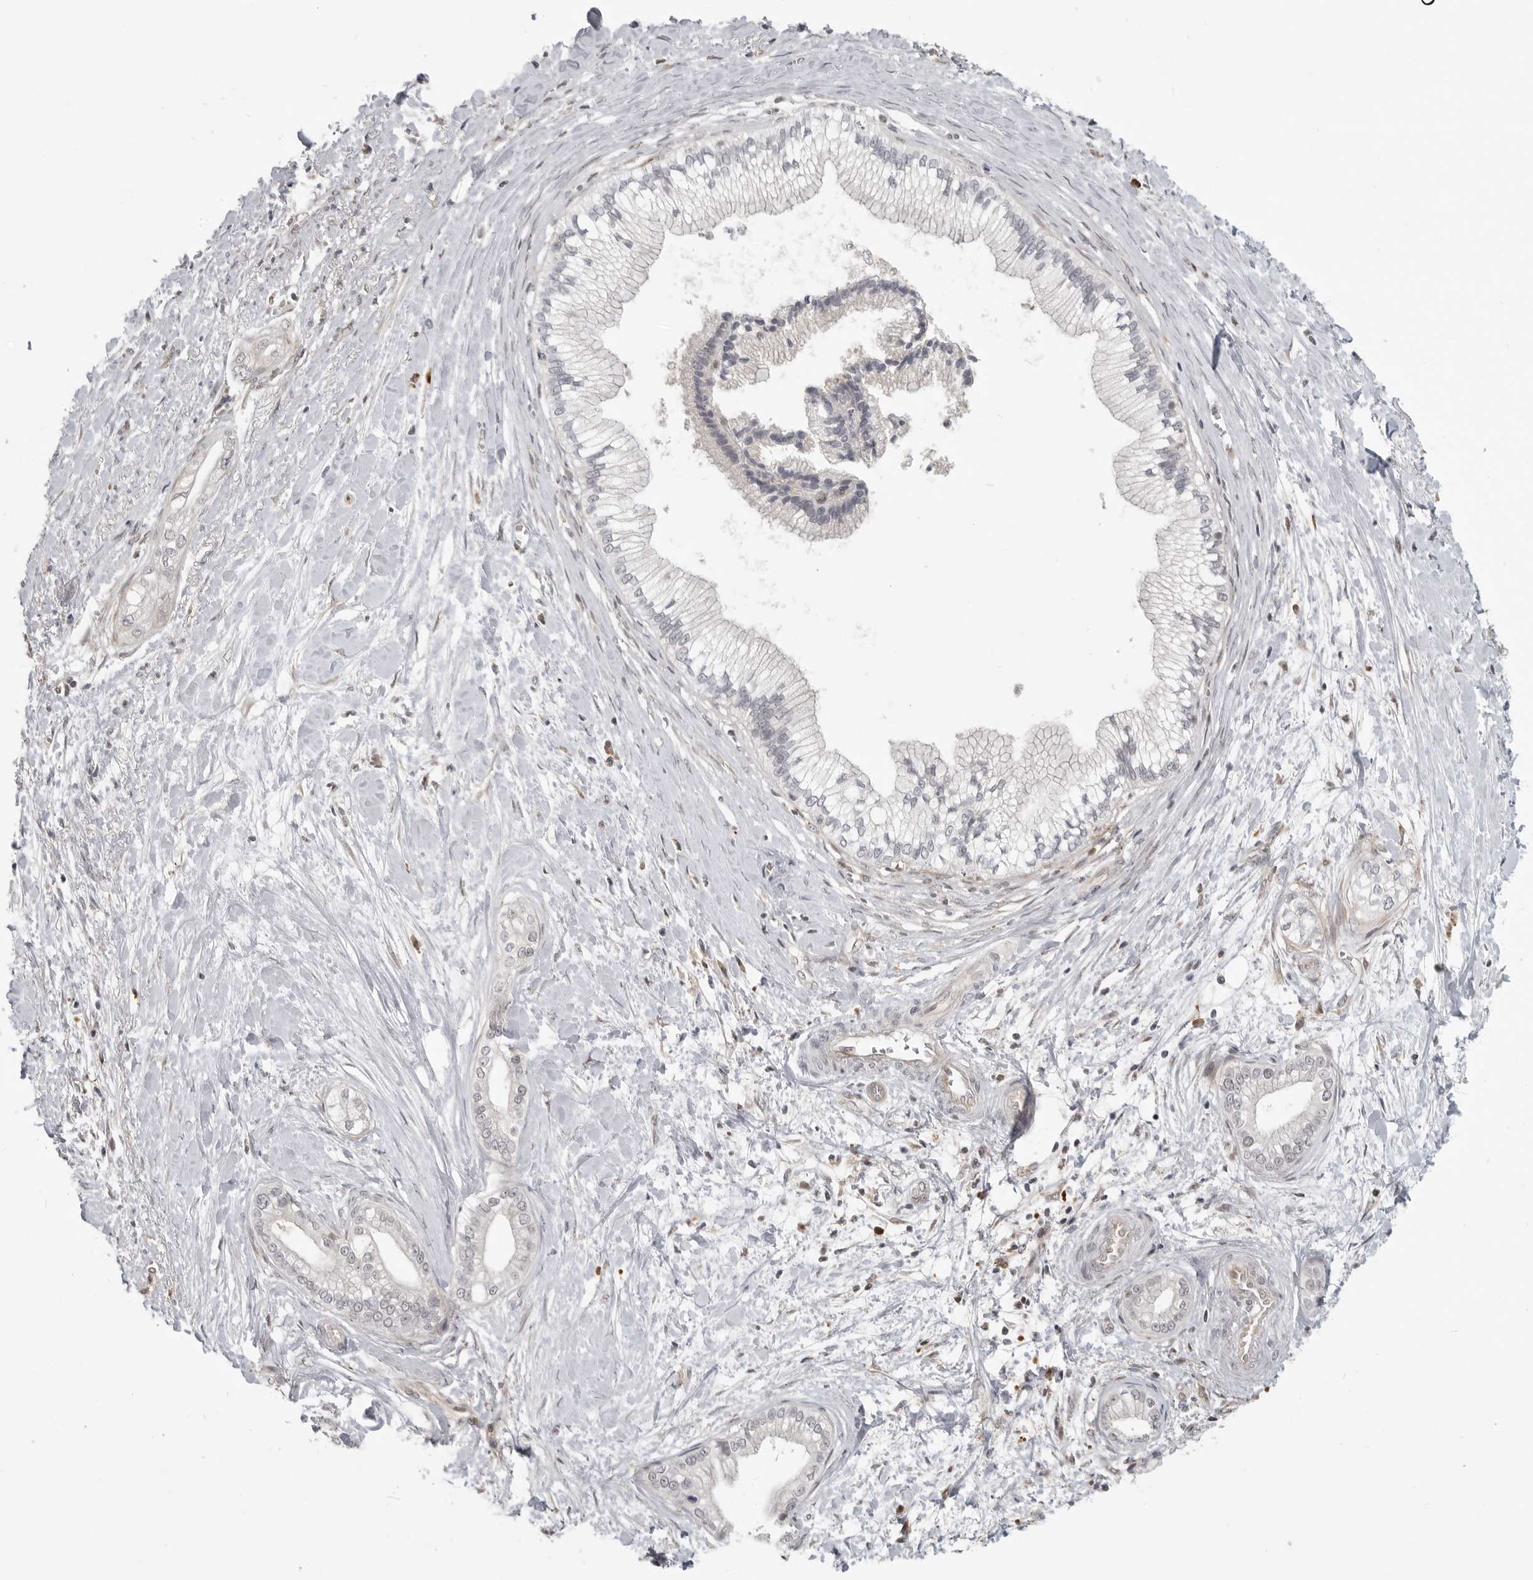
{"staining": {"intensity": "negative", "quantity": "none", "location": "none"}, "tissue": "pancreatic cancer", "cell_type": "Tumor cells", "image_type": "cancer", "snomed": [{"axis": "morphology", "description": "Adenocarcinoma, NOS"}, {"axis": "topography", "description": "Pancreas"}], "caption": "DAB immunohistochemical staining of human pancreatic adenocarcinoma exhibits no significant positivity in tumor cells.", "gene": "CEP295NL", "patient": {"sex": "male", "age": 68}}